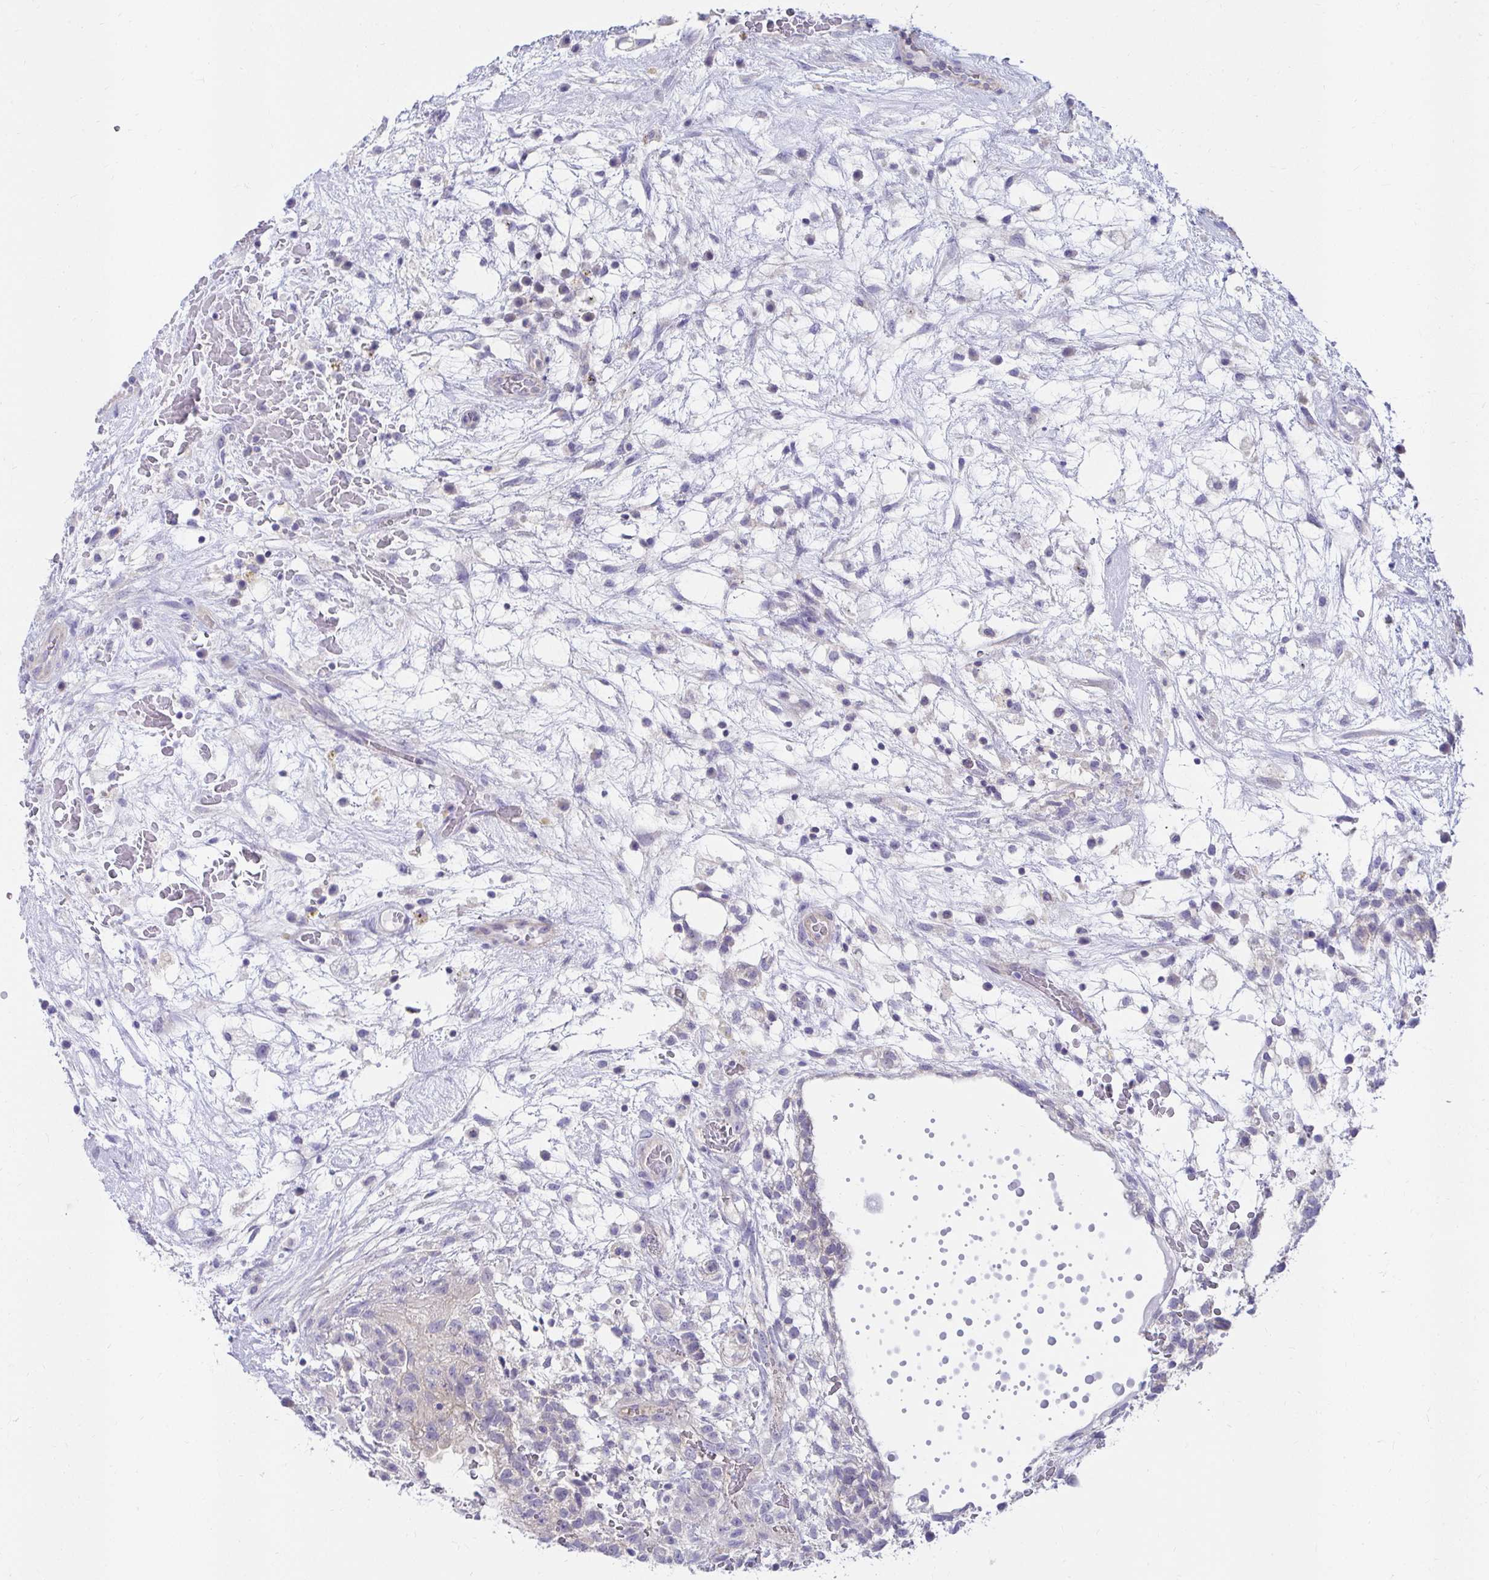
{"staining": {"intensity": "weak", "quantity": "<25%", "location": "cytoplasmic/membranous"}, "tissue": "testis cancer", "cell_type": "Tumor cells", "image_type": "cancer", "snomed": [{"axis": "morphology", "description": "Normal tissue, NOS"}, {"axis": "morphology", "description": "Carcinoma, Embryonal, NOS"}, {"axis": "topography", "description": "Testis"}], "caption": "Immunohistochemistry (IHC) histopathology image of human testis cancer (embryonal carcinoma) stained for a protein (brown), which demonstrates no positivity in tumor cells. (Stains: DAB (3,3'-diaminobenzidine) IHC with hematoxylin counter stain, Microscopy: brightfield microscopy at high magnification).", "gene": "C19orf81", "patient": {"sex": "male", "age": 32}}